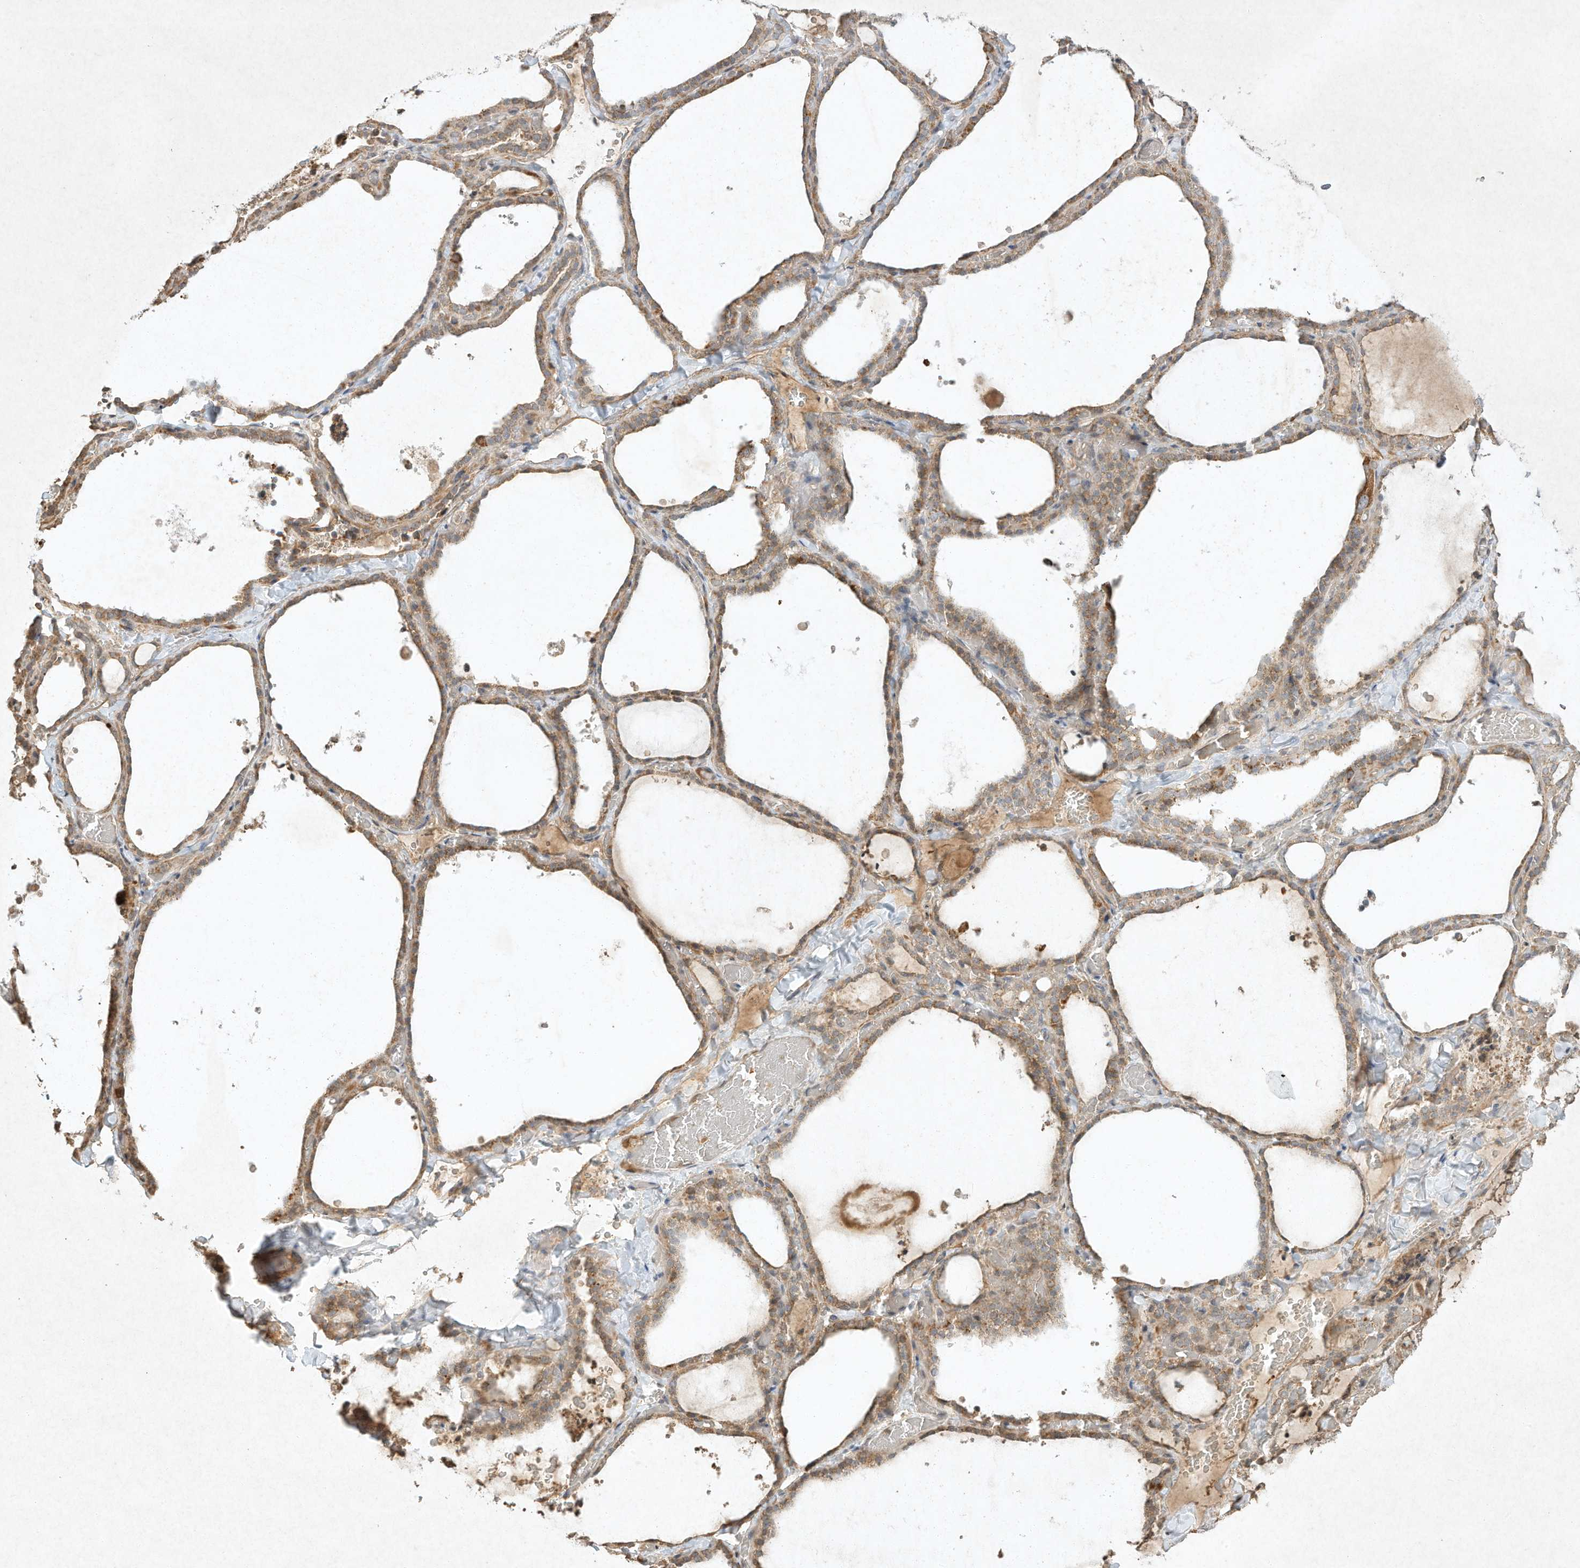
{"staining": {"intensity": "moderate", "quantity": ">75%", "location": "cytoplasmic/membranous"}, "tissue": "thyroid gland", "cell_type": "Glandular cells", "image_type": "normal", "snomed": [{"axis": "morphology", "description": "Normal tissue, NOS"}, {"axis": "topography", "description": "Thyroid gland"}], "caption": "Thyroid gland was stained to show a protein in brown. There is medium levels of moderate cytoplasmic/membranous positivity in approximately >75% of glandular cells.", "gene": "BTRC", "patient": {"sex": "female", "age": 22}}